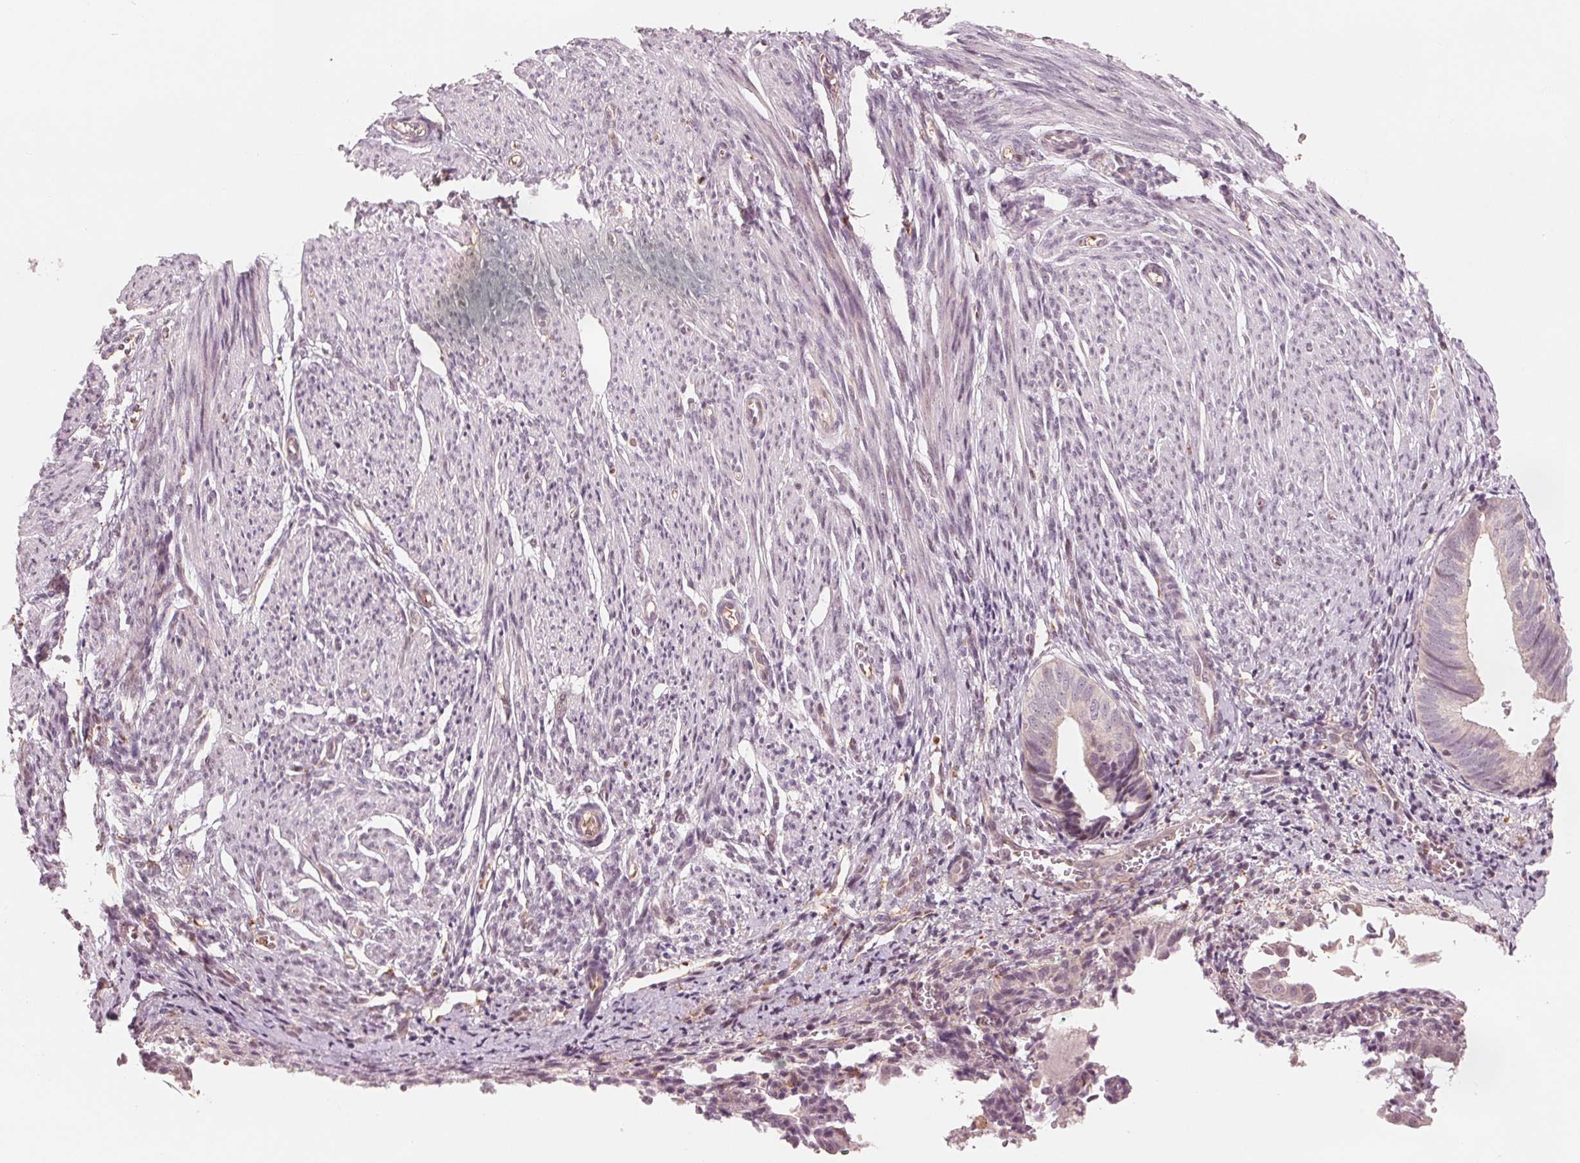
{"staining": {"intensity": "negative", "quantity": "none", "location": "none"}, "tissue": "endometrium", "cell_type": "Cells in endometrial stroma", "image_type": "normal", "snomed": [{"axis": "morphology", "description": "Normal tissue, NOS"}, {"axis": "topography", "description": "Endometrium"}], "caption": "A high-resolution micrograph shows immunohistochemistry (IHC) staining of unremarkable endometrium, which displays no significant expression in cells in endometrial stroma. (DAB (3,3'-diaminobenzidine) immunohistochemistry, high magnification).", "gene": "IL9R", "patient": {"sex": "female", "age": 50}}